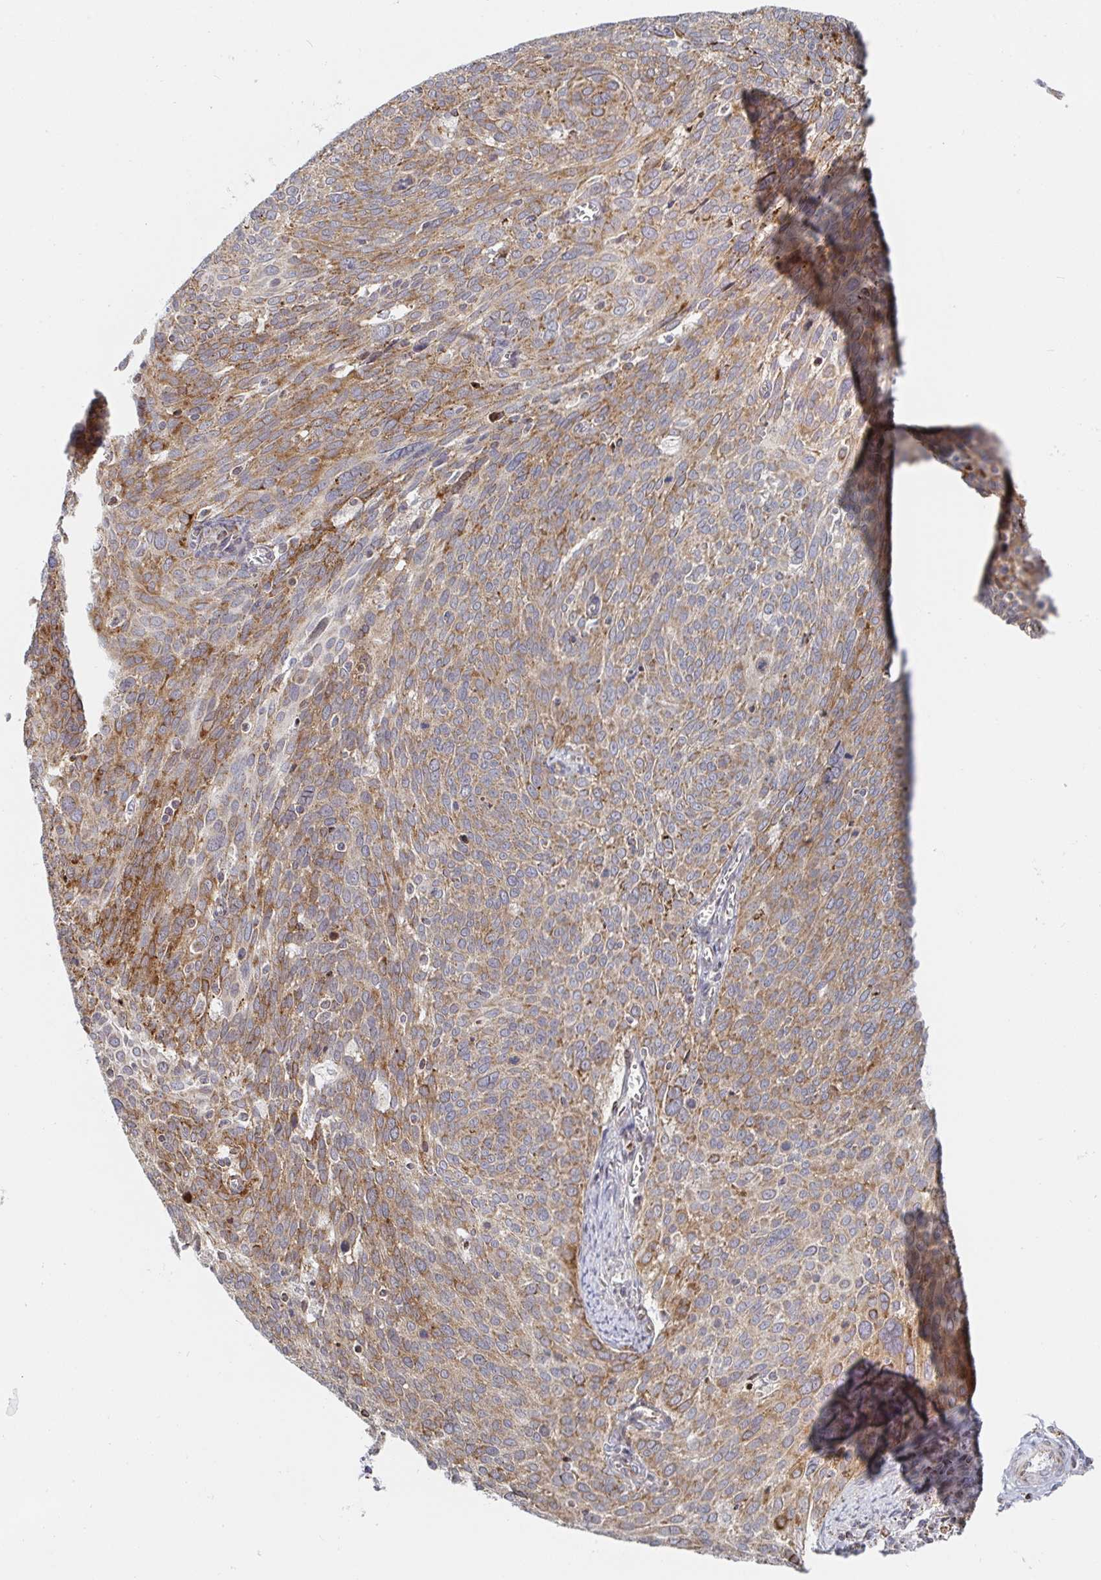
{"staining": {"intensity": "moderate", "quantity": ">75%", "location": "cytoplasmic/membranous"}, "tissue": "cervical cancer", "cell_type": "Tumor cells", "image_type": "cancer", "snomed": [{"axis": "morphology", "description": "Squamous cell carcinoma, NOS"}, {"axis": "topography", "description": "Cervix"}], "caption": "Protein analysis of cervical cancer tissue displays moderate cytoplasmic/membranous positivity in about >75% of tumor cells.", "gene": "STARD8", "patient": {"sex": "female", "age": 39}}